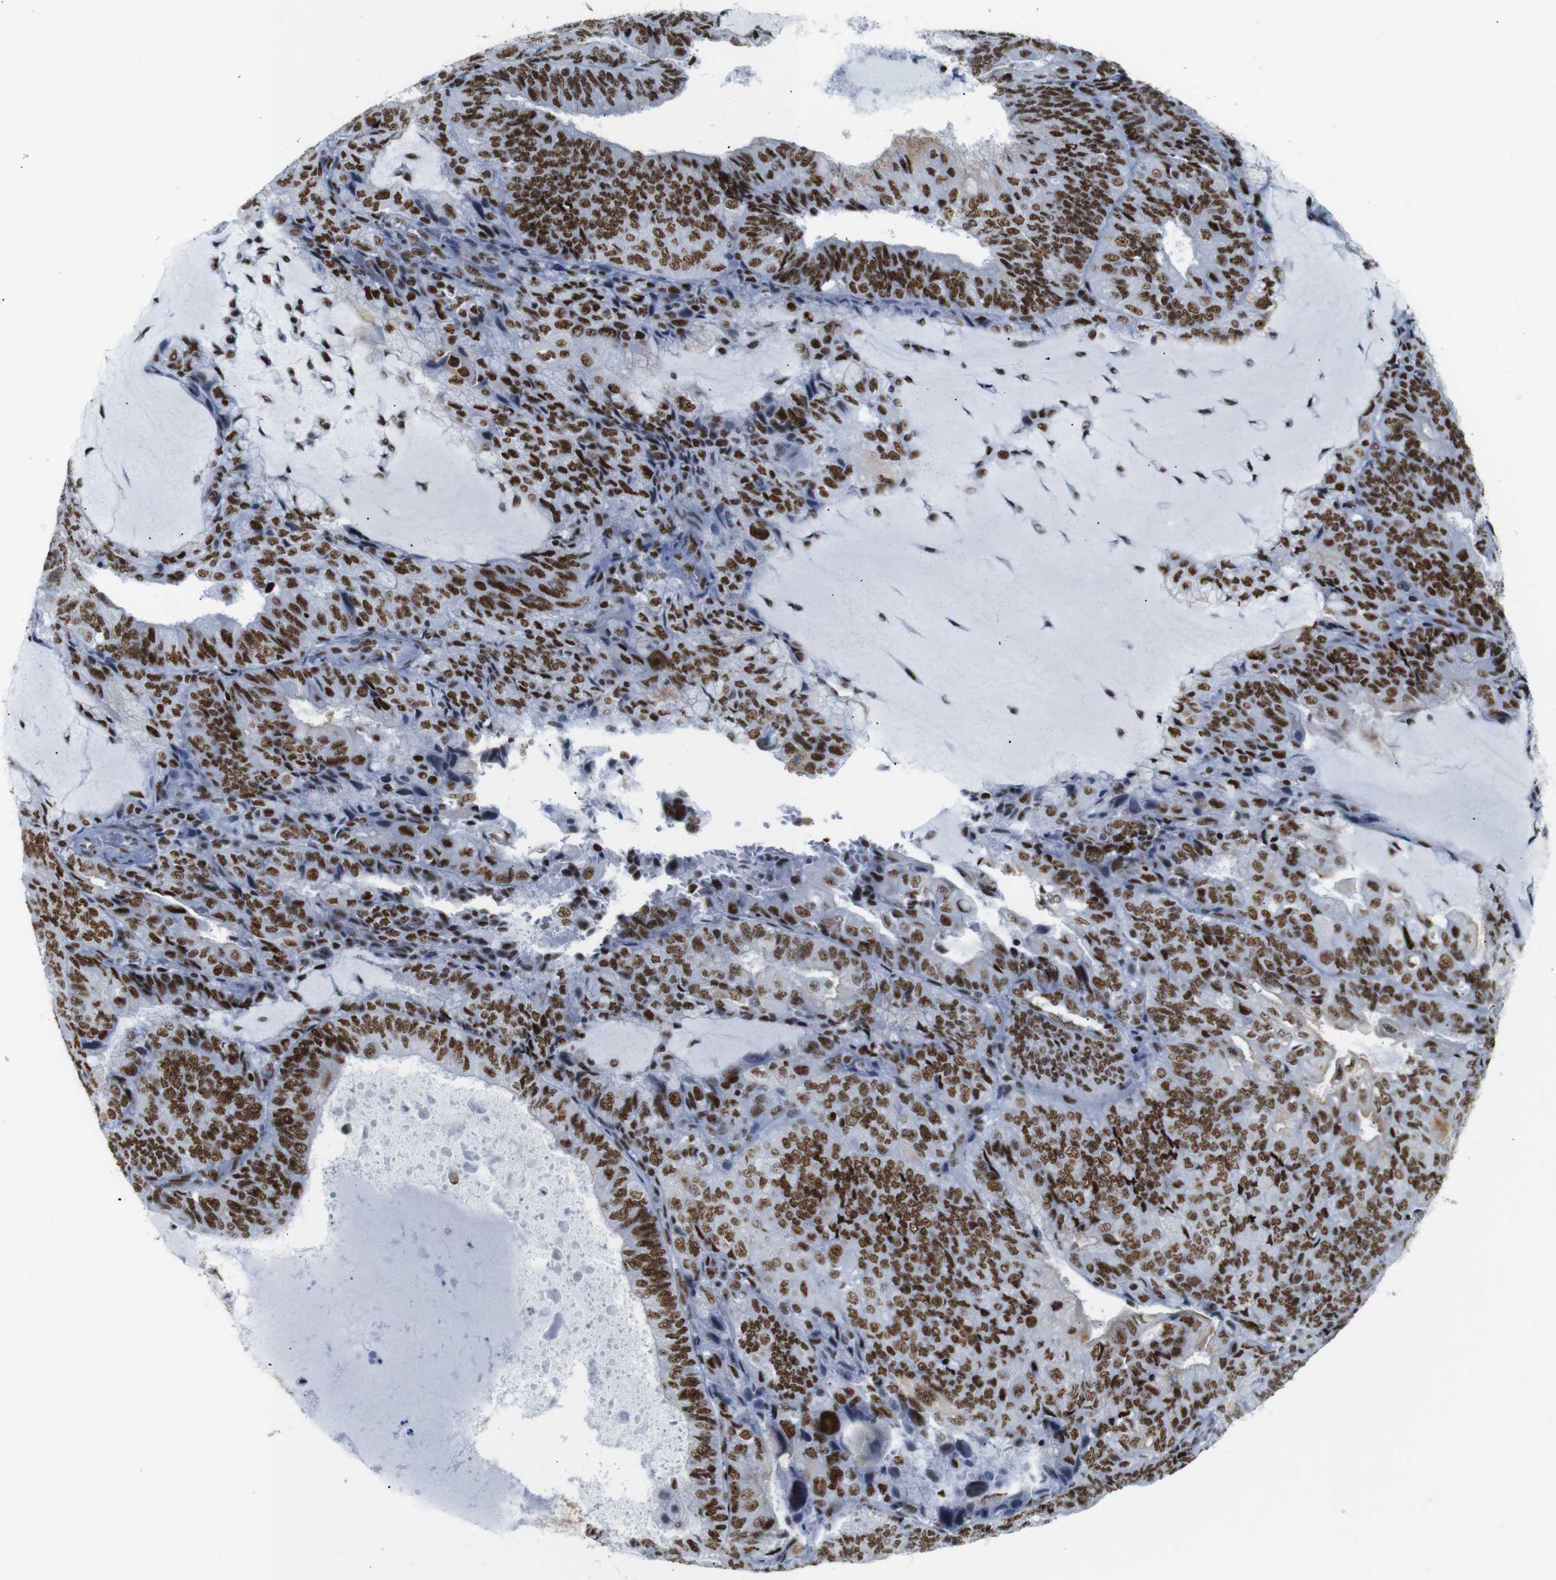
{"staining": {"intensity": "strong", "quantity": ">75%", "location": "nuclear"}, "tissue": "endometrial cancer", "cell_type": "Tumor cells", "image_type": "cancer", "snomed": [{"axis": "morphology", "description": "Adenocarcinoma, NOS"}, {"axis": "topography", "description": "Endometrium"}], "caption": "Immunohistochemical staining of human endometrial adenocarcinoma demonstrates high levels of strong nuclear protein expression in about >75% of tumor cells.", "gene": "TRA2B", "patient": {"sex": "female", "age": 81}}